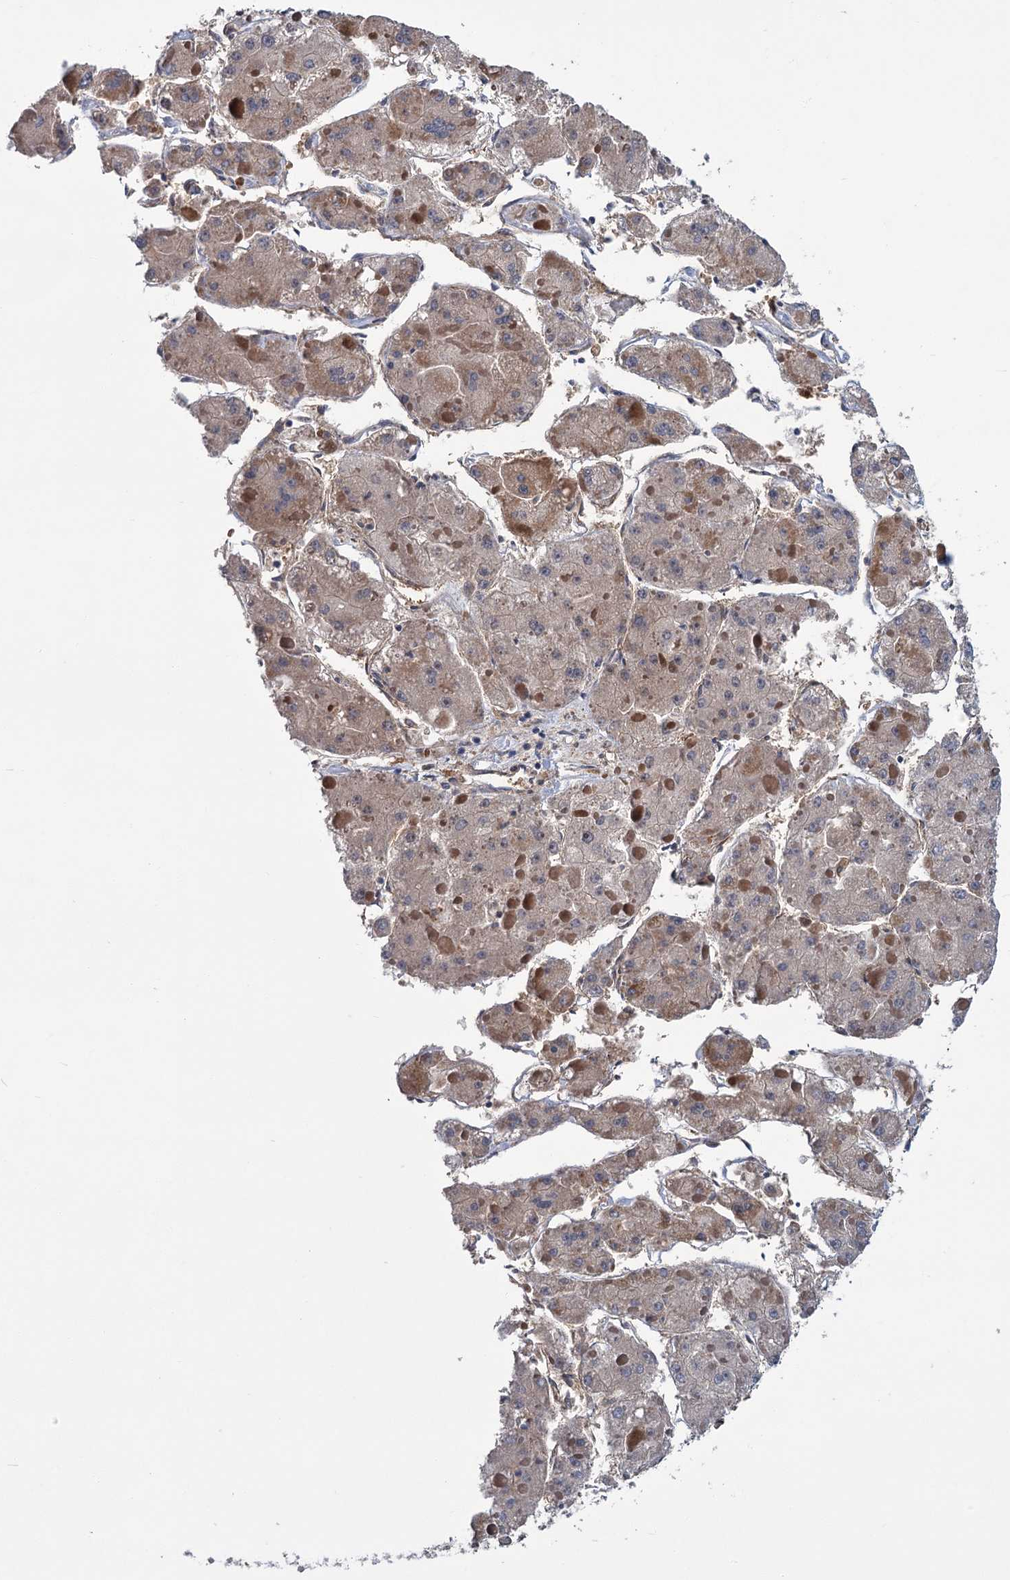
{"staining": {"intensity": "weak", "quantity": "25%-75%", "location": "cytoplasmic/membranous"}, "tissue": "liver cancer", "cell_type": "Tumor cells", "image_type": "cancer", "snomed": [{"axis": "morphology", "description": "Carcinoma, Hepatocellular, NOS"}, {"axis": "topography", "description": "Liver"}], "caption": "There is low levels of weak cytoplasmic/membranous staining in tumor cells of liver cancer, as demonstrated by immunohistochemical staining (brown color).", "gene": "PKN2", "patient": {"sex": "female", "age": 73}}